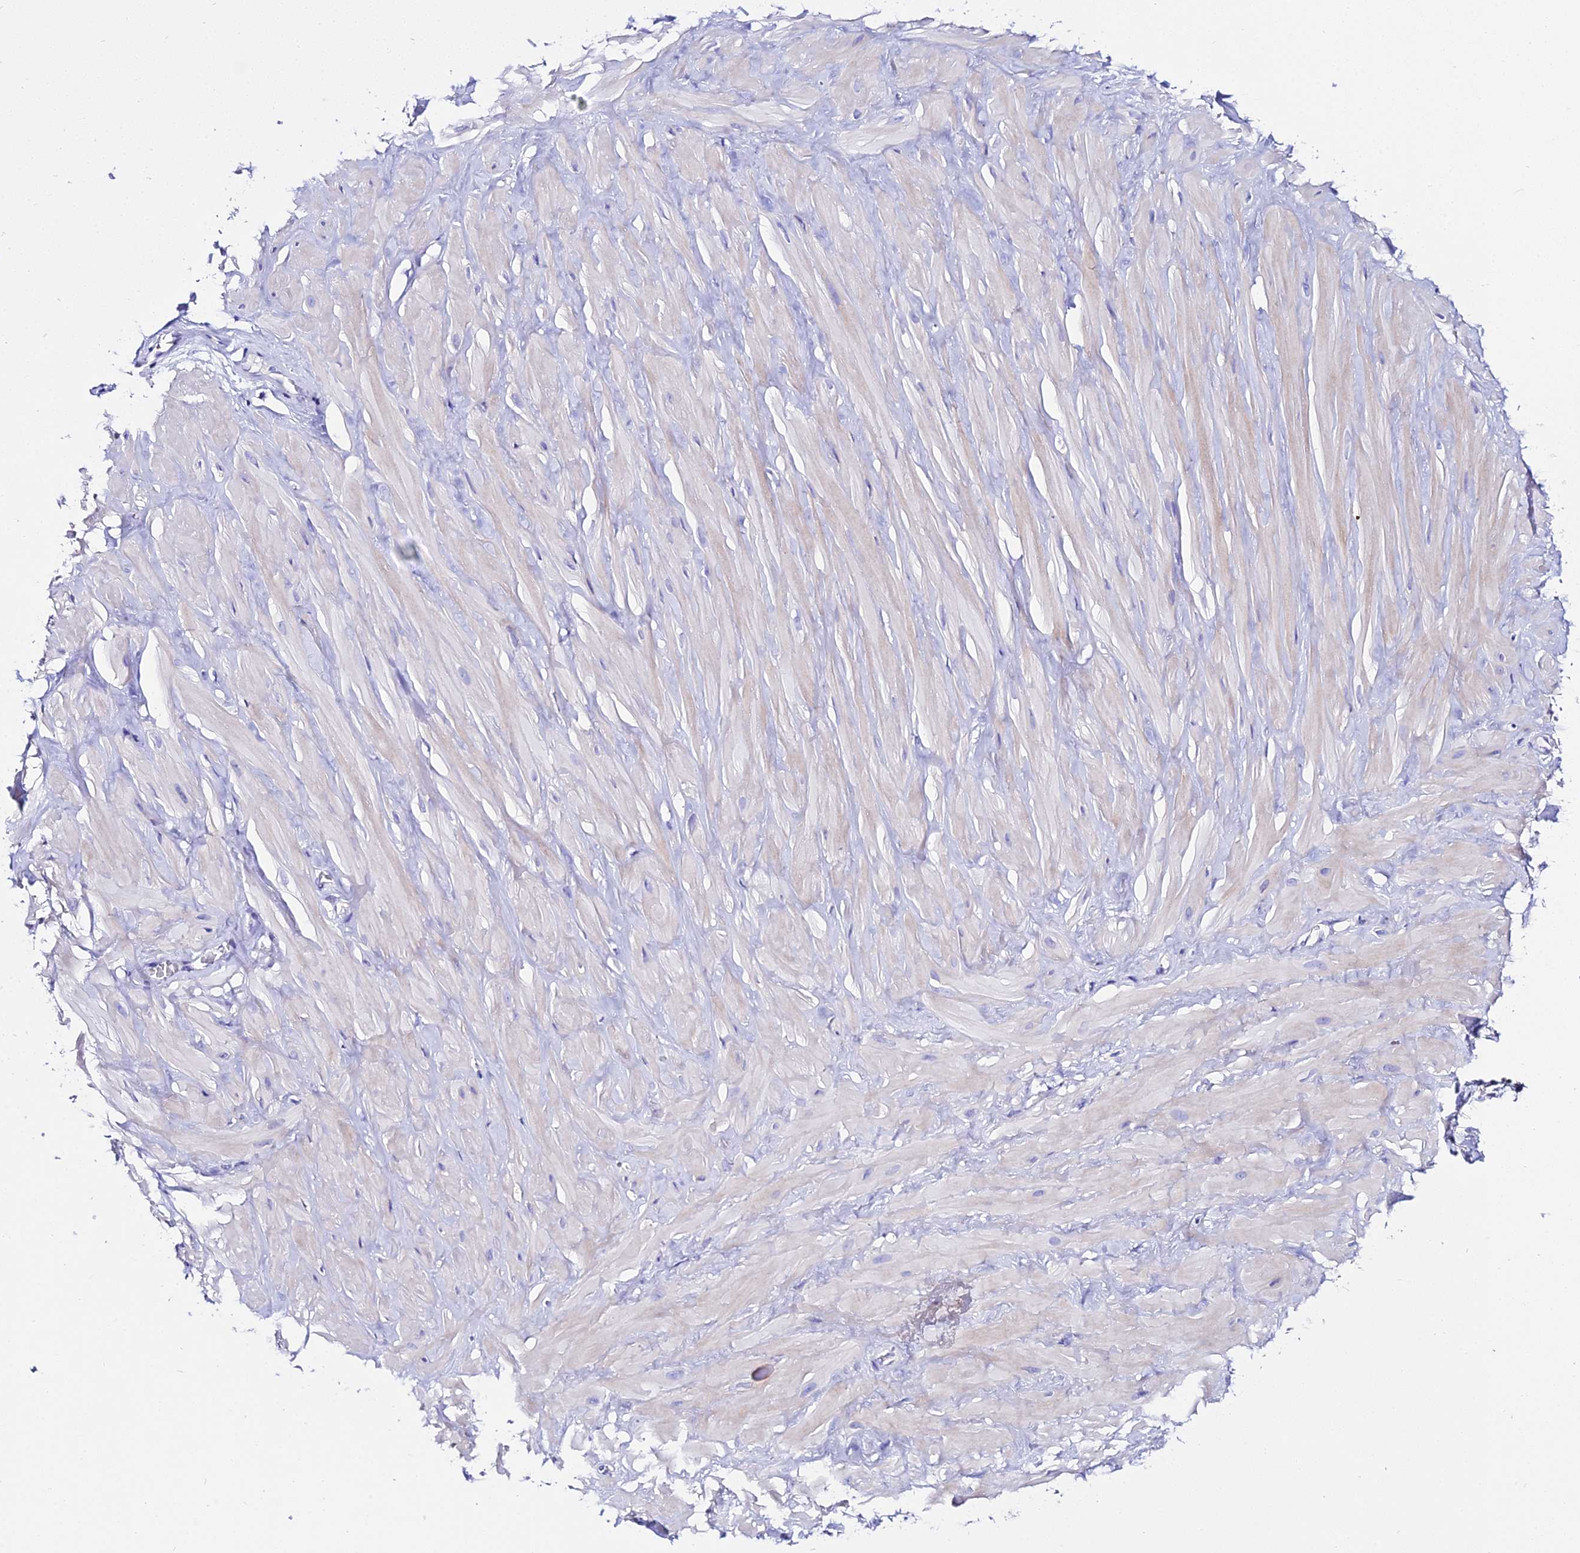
{"staining": {"intensity": "negative", "quantity": "none", "location": "none"}, "tissue": "adipose tissue", "cell_type": "Adipocytes", "image_type": "normal", "snomed": [{"axis": "morphology", "description": "Normal tissue, NOS"}, {"axis": "topography", "description": "Soft tissue"}, {"axis": "topography", "description": "Adipose tissue"}, {"axis": "topography", "description": "Vascular tissue"}, {"axis": "topography", "description": "Peripheral nerve tissue"}], "caption": "Immunohistochemical staining of unremarkable adipose tissue shows no significant staining in adipocytes. Nuclei are stained in blue.", "gene": "TMEM117", "patient": {"sex": "male", "age": 46}}